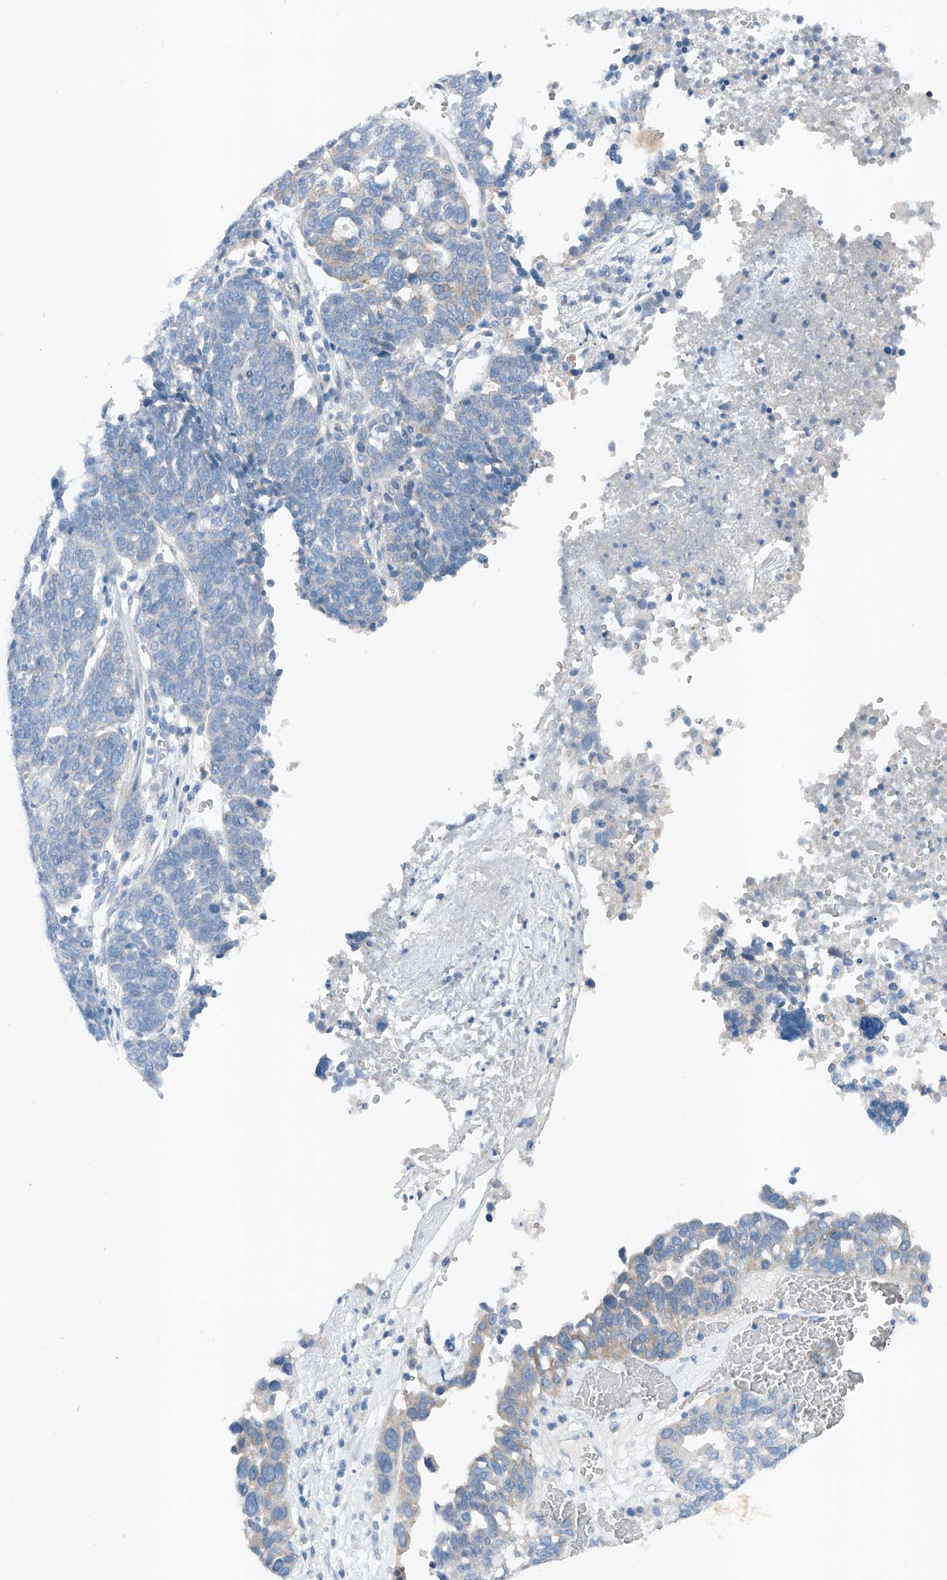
{"staining": {"intensity": "negative", "quantity": "none", "location": "none"}, "tissue": "ovarian cancer", "cell_type": "Tumor cells", "image_type": "cancer", "snomed": [{"axis": "morphology", "description": "Cystadenocarcinoma, serous, NOS"}, {"axis": "topography", "description": "Ovary"}], "caption": "A photomicrograph of ovarian cancer stained for a protein displays no brown staining in tumor cells.", "gene": "MDGA1", "patient": {"sex": "female", "age": 59}}